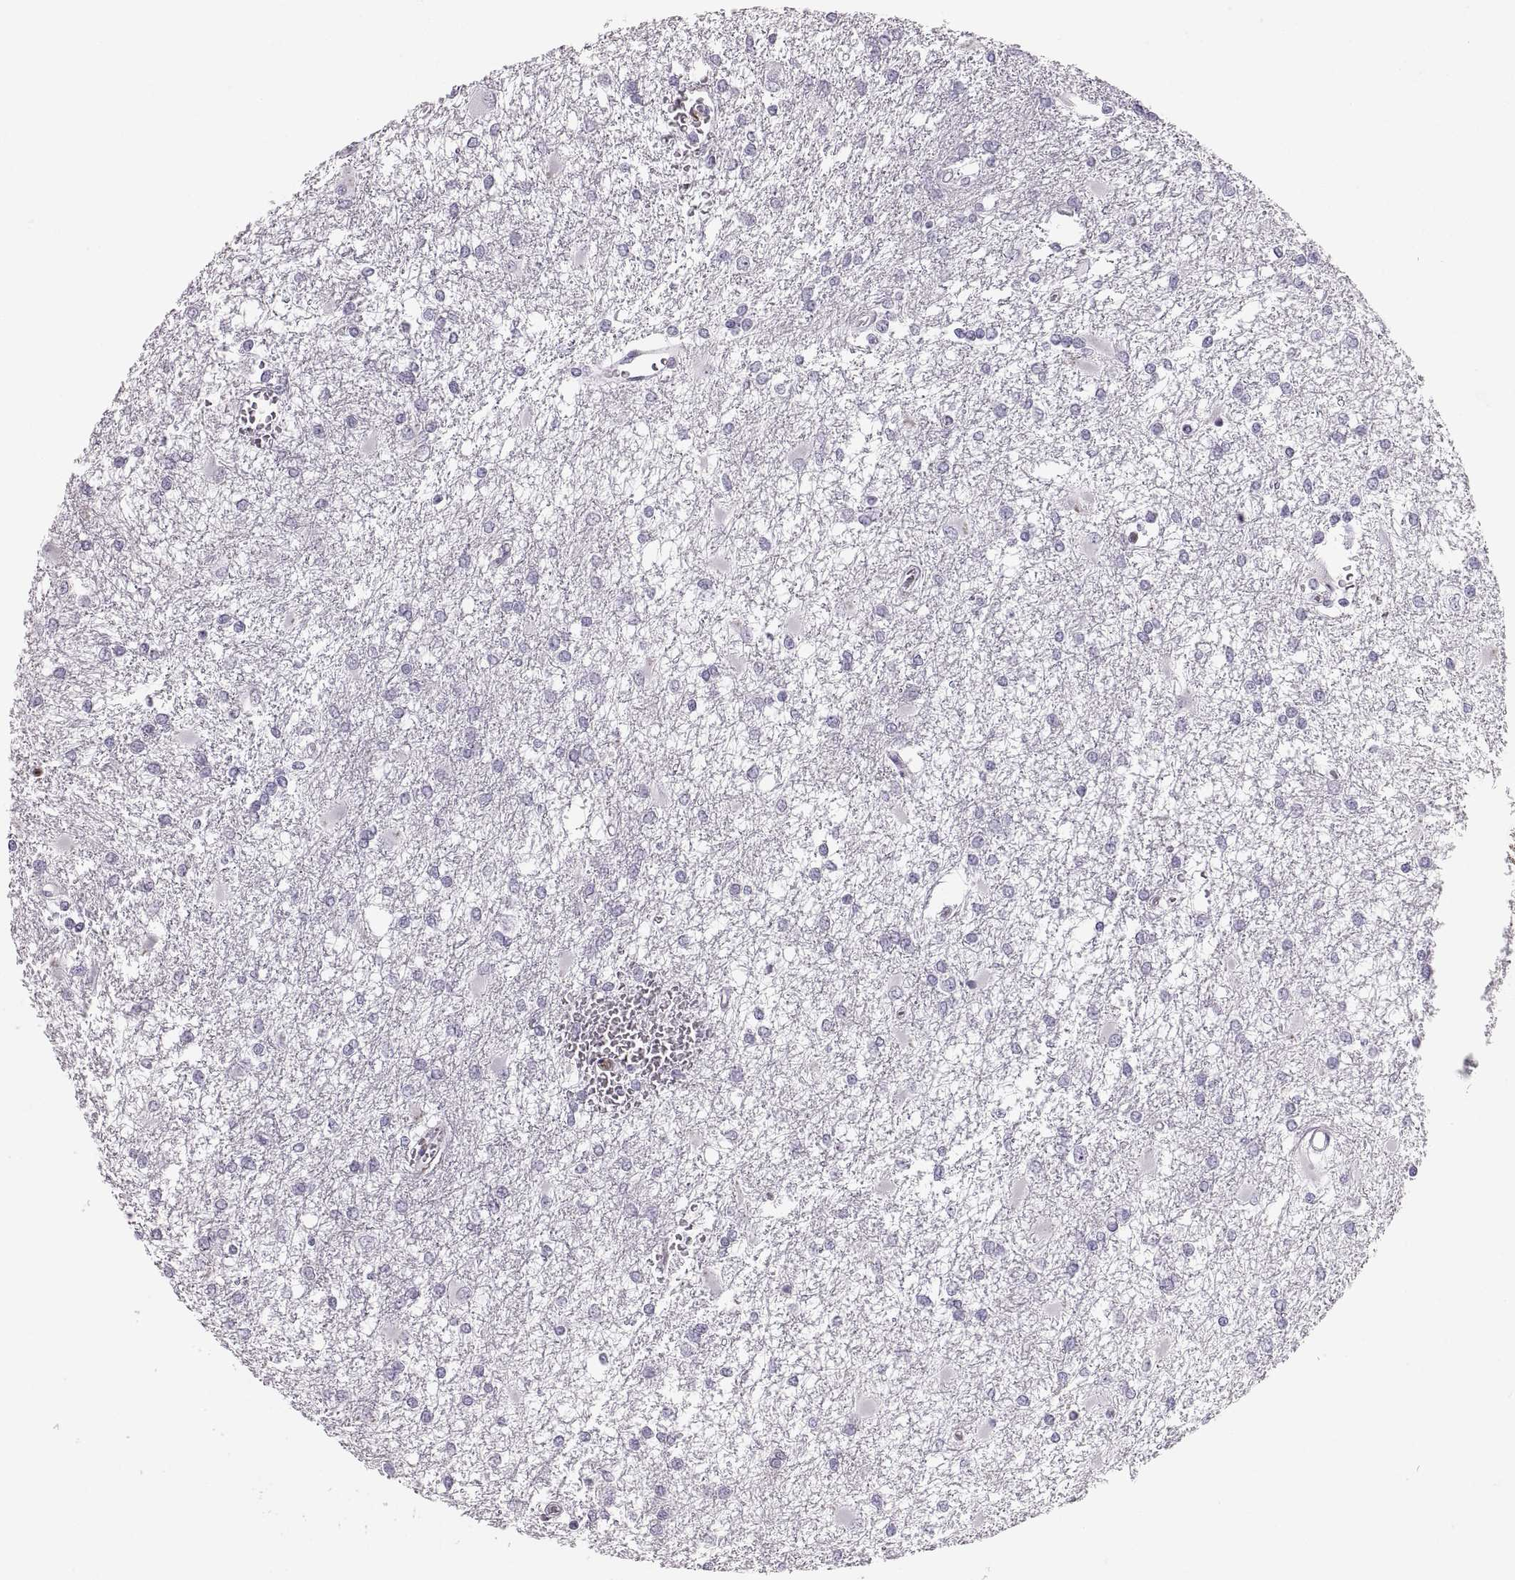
{"staining": {"intensity": "negative", "quantity": "none", "location": "none"}, "tissue": "glioma", "cell_type": "Tumor cells", "image_type": "cancer", "snomed": [{"axis": "morphology", "description": "Glioma, malignant, High grade"}, {"axis": "topography", "description": "Cerebral cortex"}], "caption": "IHC photomicrograph of glioma stained for a protein (brown), which exhibits no positivity in tumor cells. (Immunohistochemistry, brightfield microscopy, high magnification).", "gene": "MILR1", "patient": {"sex": "male", "age": 79}}